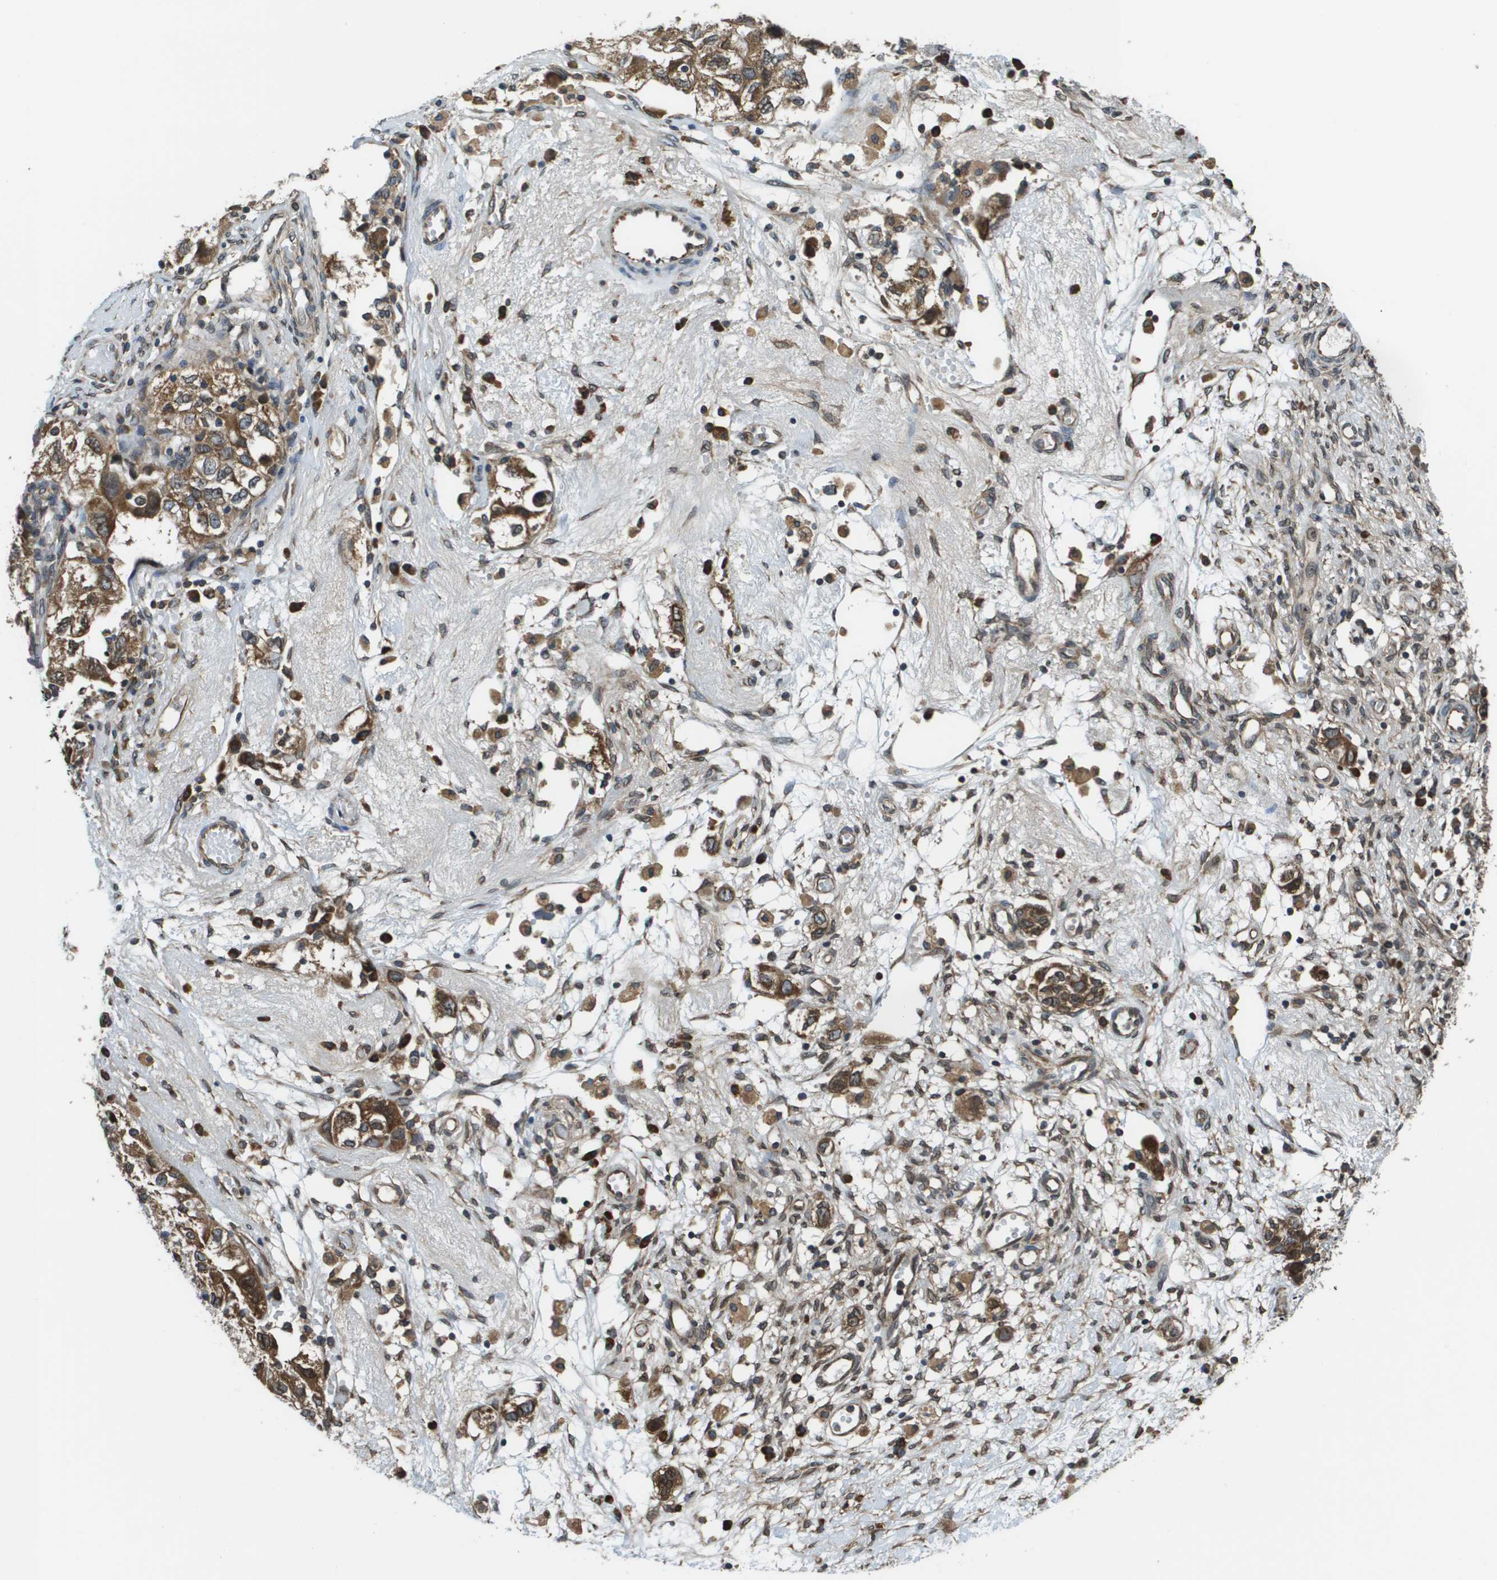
{"staining": {"intensity": "moderate", "quantity": ">75%", "location": "cytoplasmic/membranous"}, "tissue": "ovarian cancer", "cell_type": "Tumor cells", "image_type": "cancer", "snomed": [{"axis": "morphology", "description": "Carcinoma, NOS"}, {"axis": "morphology", "description": "Cystadenocarcinoma, serous, NOS"}, {"axis": "topography", "description": "Ovary"}], "caption": "Human ovarian carcinoma stained with a protein marker reveals moderate staining in tumor cells.", "gene": "SEC62", "patient": {"sex": "female", "age": 69}}